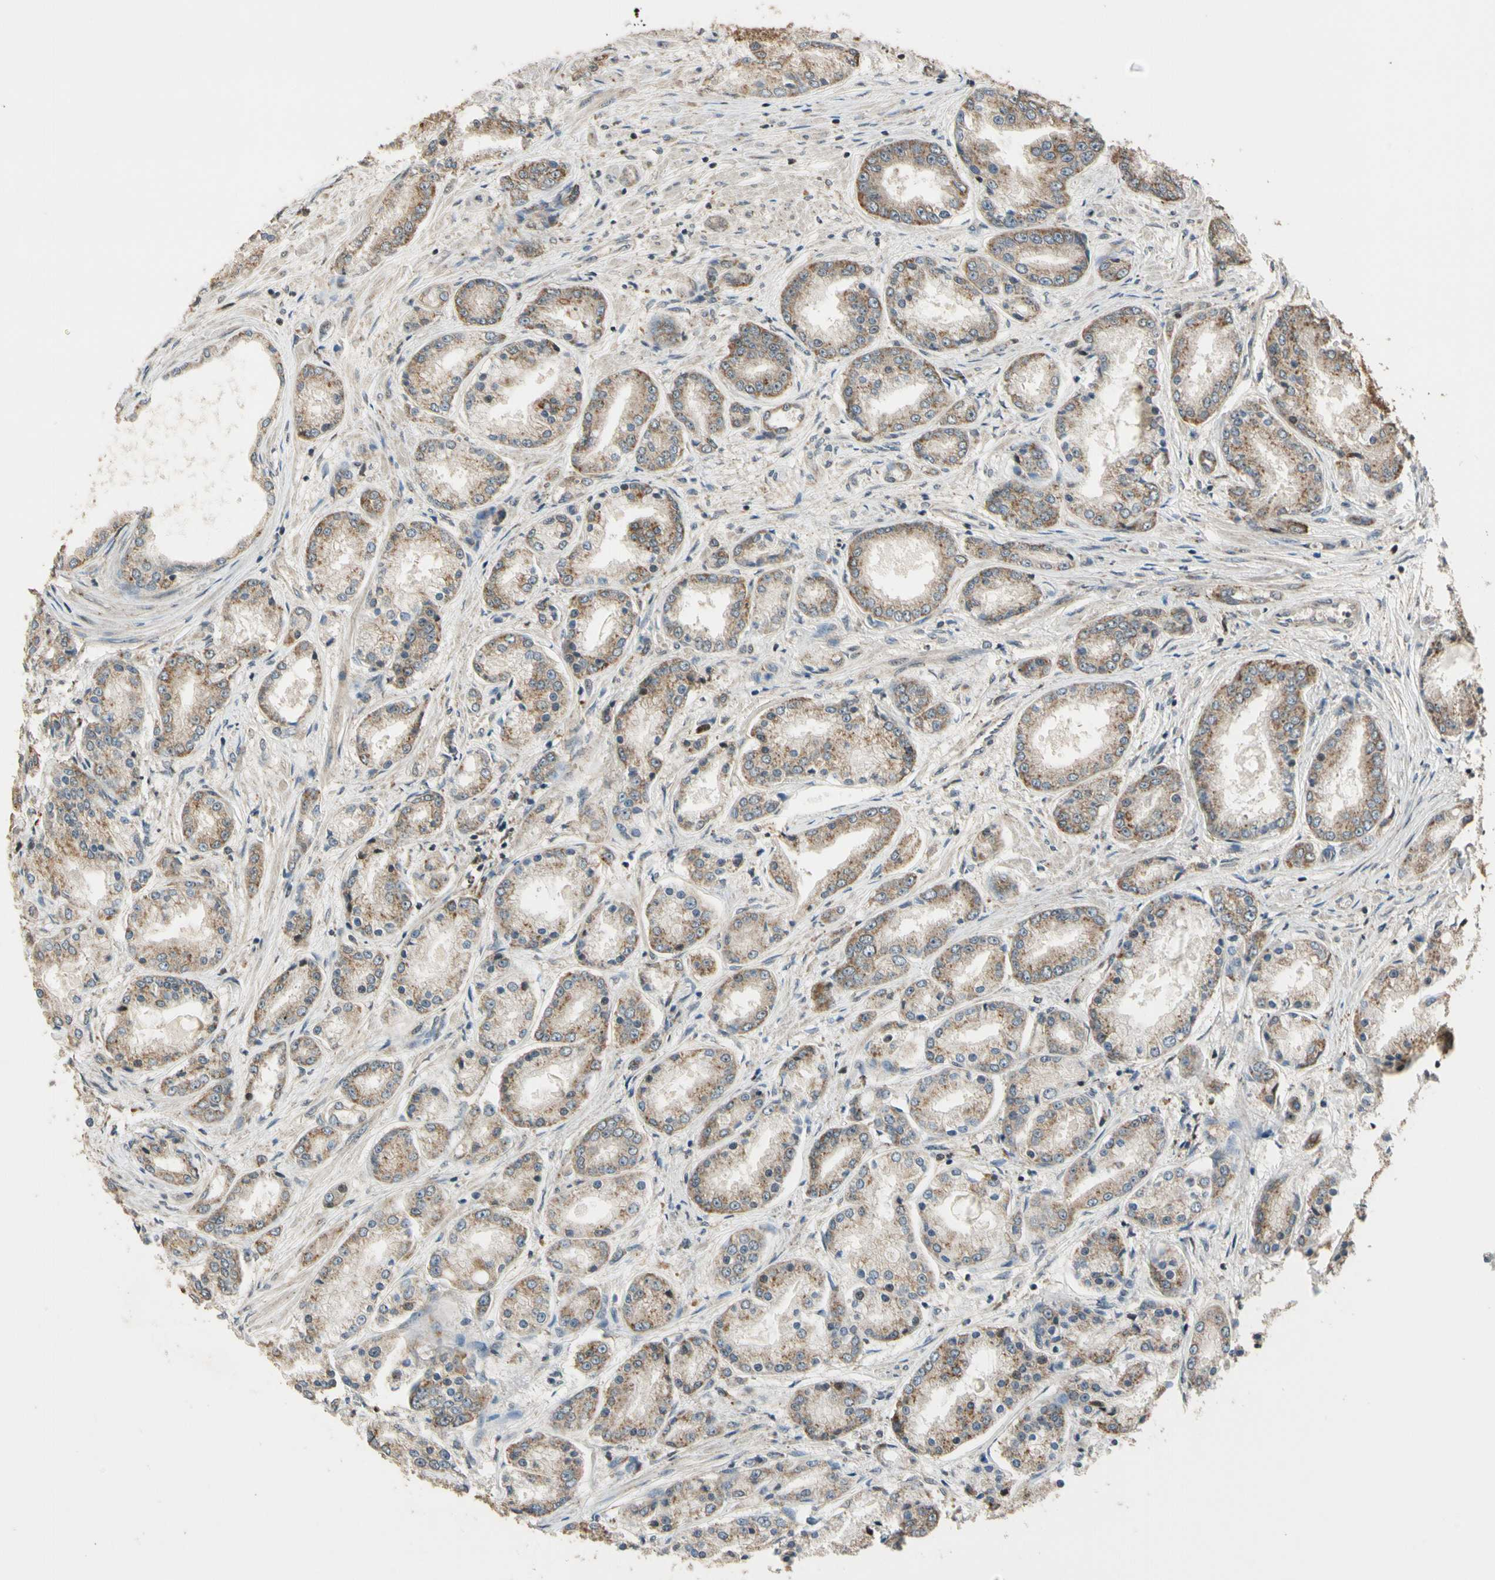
{"staining": {"intensity": "weak", "quantity": ">75%", "location": "cytoplasmic/membranous"}, "tissue": "prostate cancer", "cell_type": "Tumor cells", "image_type": "cancer", "snomed": [{"axis": "morphology", "description": "Adenocarcinoma, High grade"}, {"axis": "topography", "description": "Prostate"}], "caption": "Immunohistochemistry (IHC) image of neoplastic tissue: prostate cancer stained using IHC demonstrates low levels of weak protein expression localized specifically in the cytoplasmic/membranous of tumor cells, appearing as a cytoplasmic/membranous brown color.", "gene": "LAMTOR1", "patient": {"sex": "male", "age": 59}}